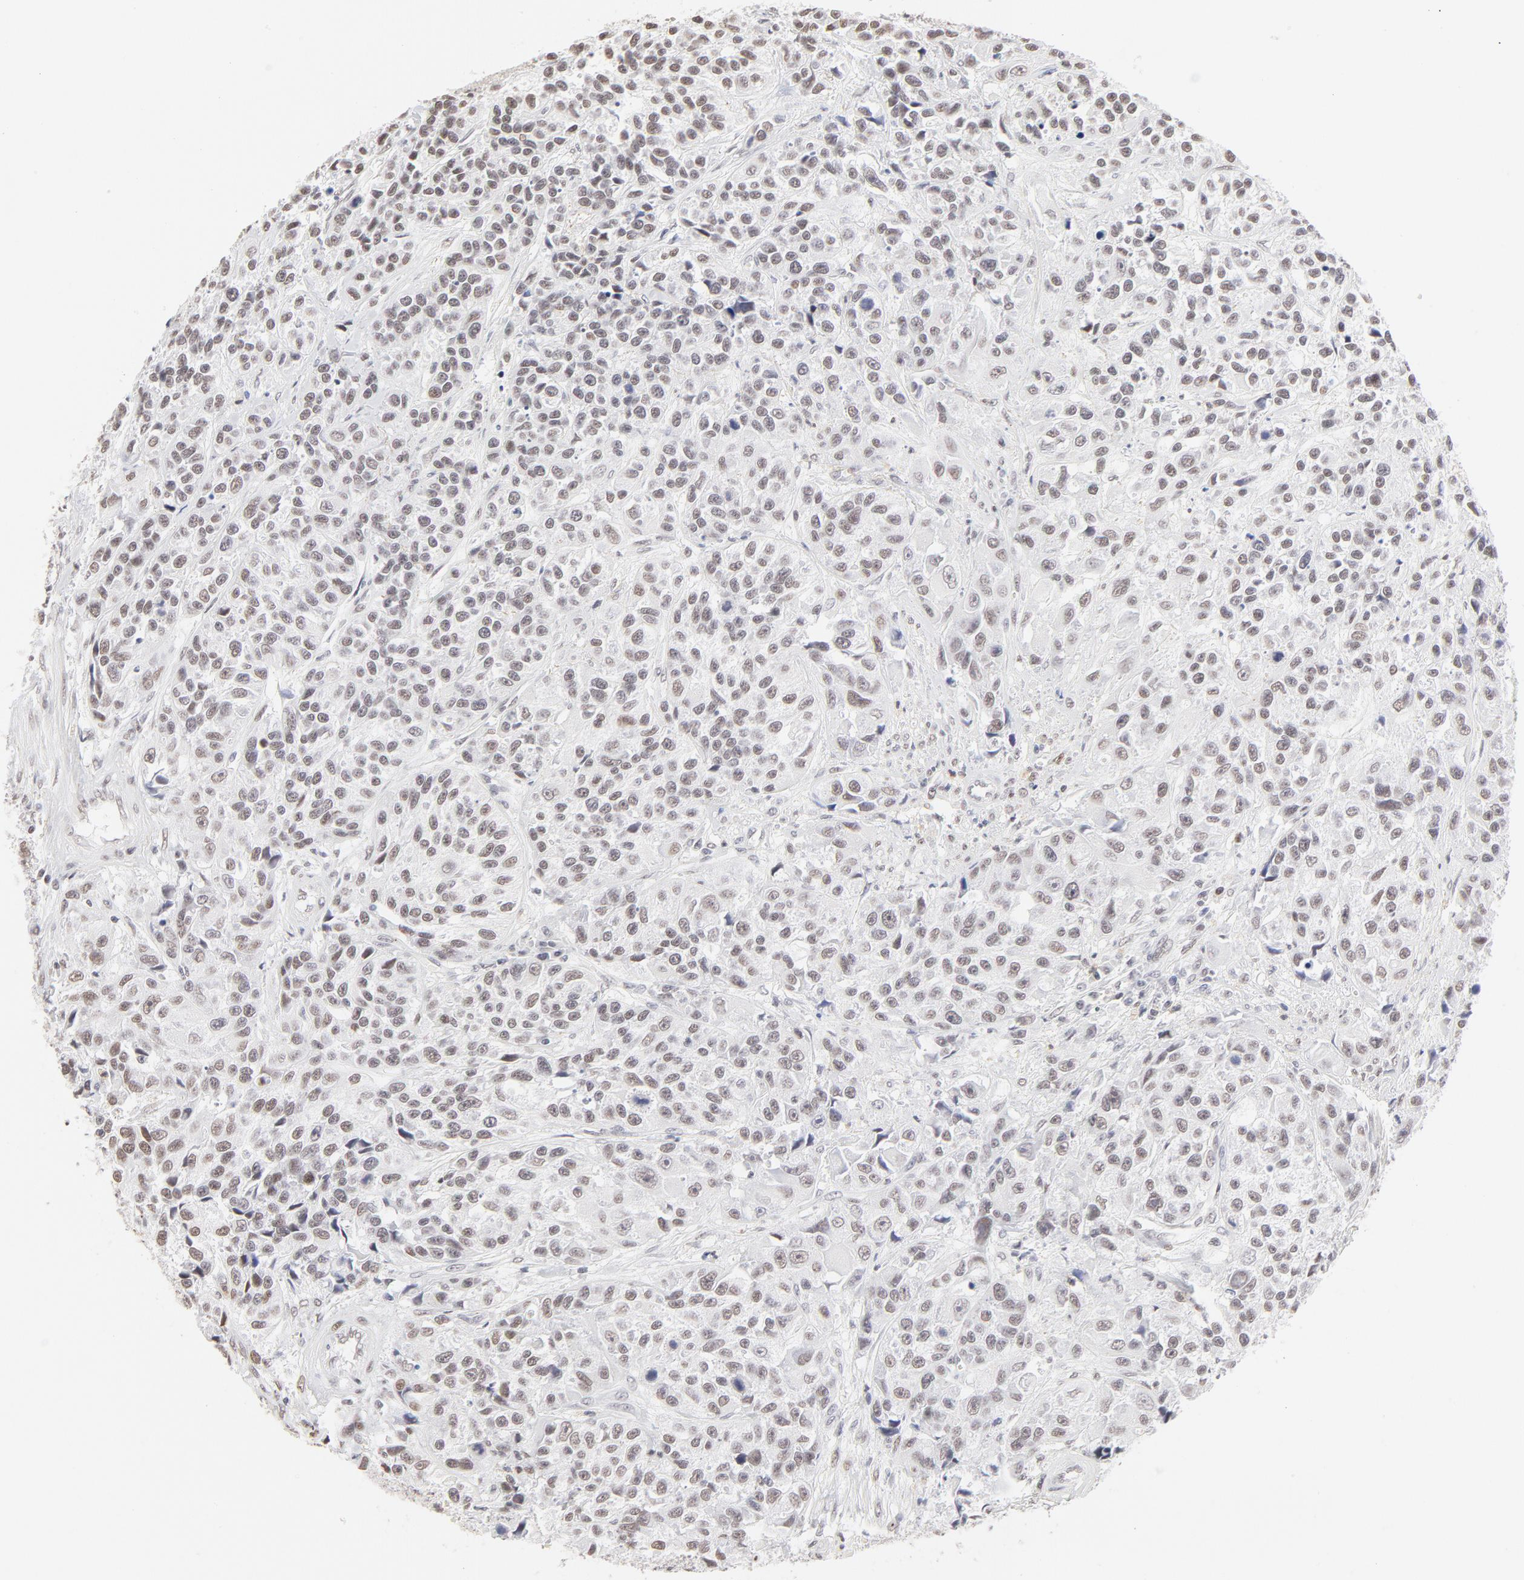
{"staining": {"intensity": "weak", "quantity": "25%-75%", "location": "nuclear"}, "tissue": "urothelial cancer", "cell_type": "Tumor cells", "image_type": "cancer", "snomed": [{"axis": "morphology", "description": "Urothelial carcinoma, High grade"}, {"axis": "topography", "description": "Urinary bladder"}], "caption": "IHC of urothelial carcinoma (high-grade) exhibits low levels of weak nuclear staining in about 25%-75% of tumor cells.", "gene": "PBX1", "patient": {"sex": "female", "age": 81}}